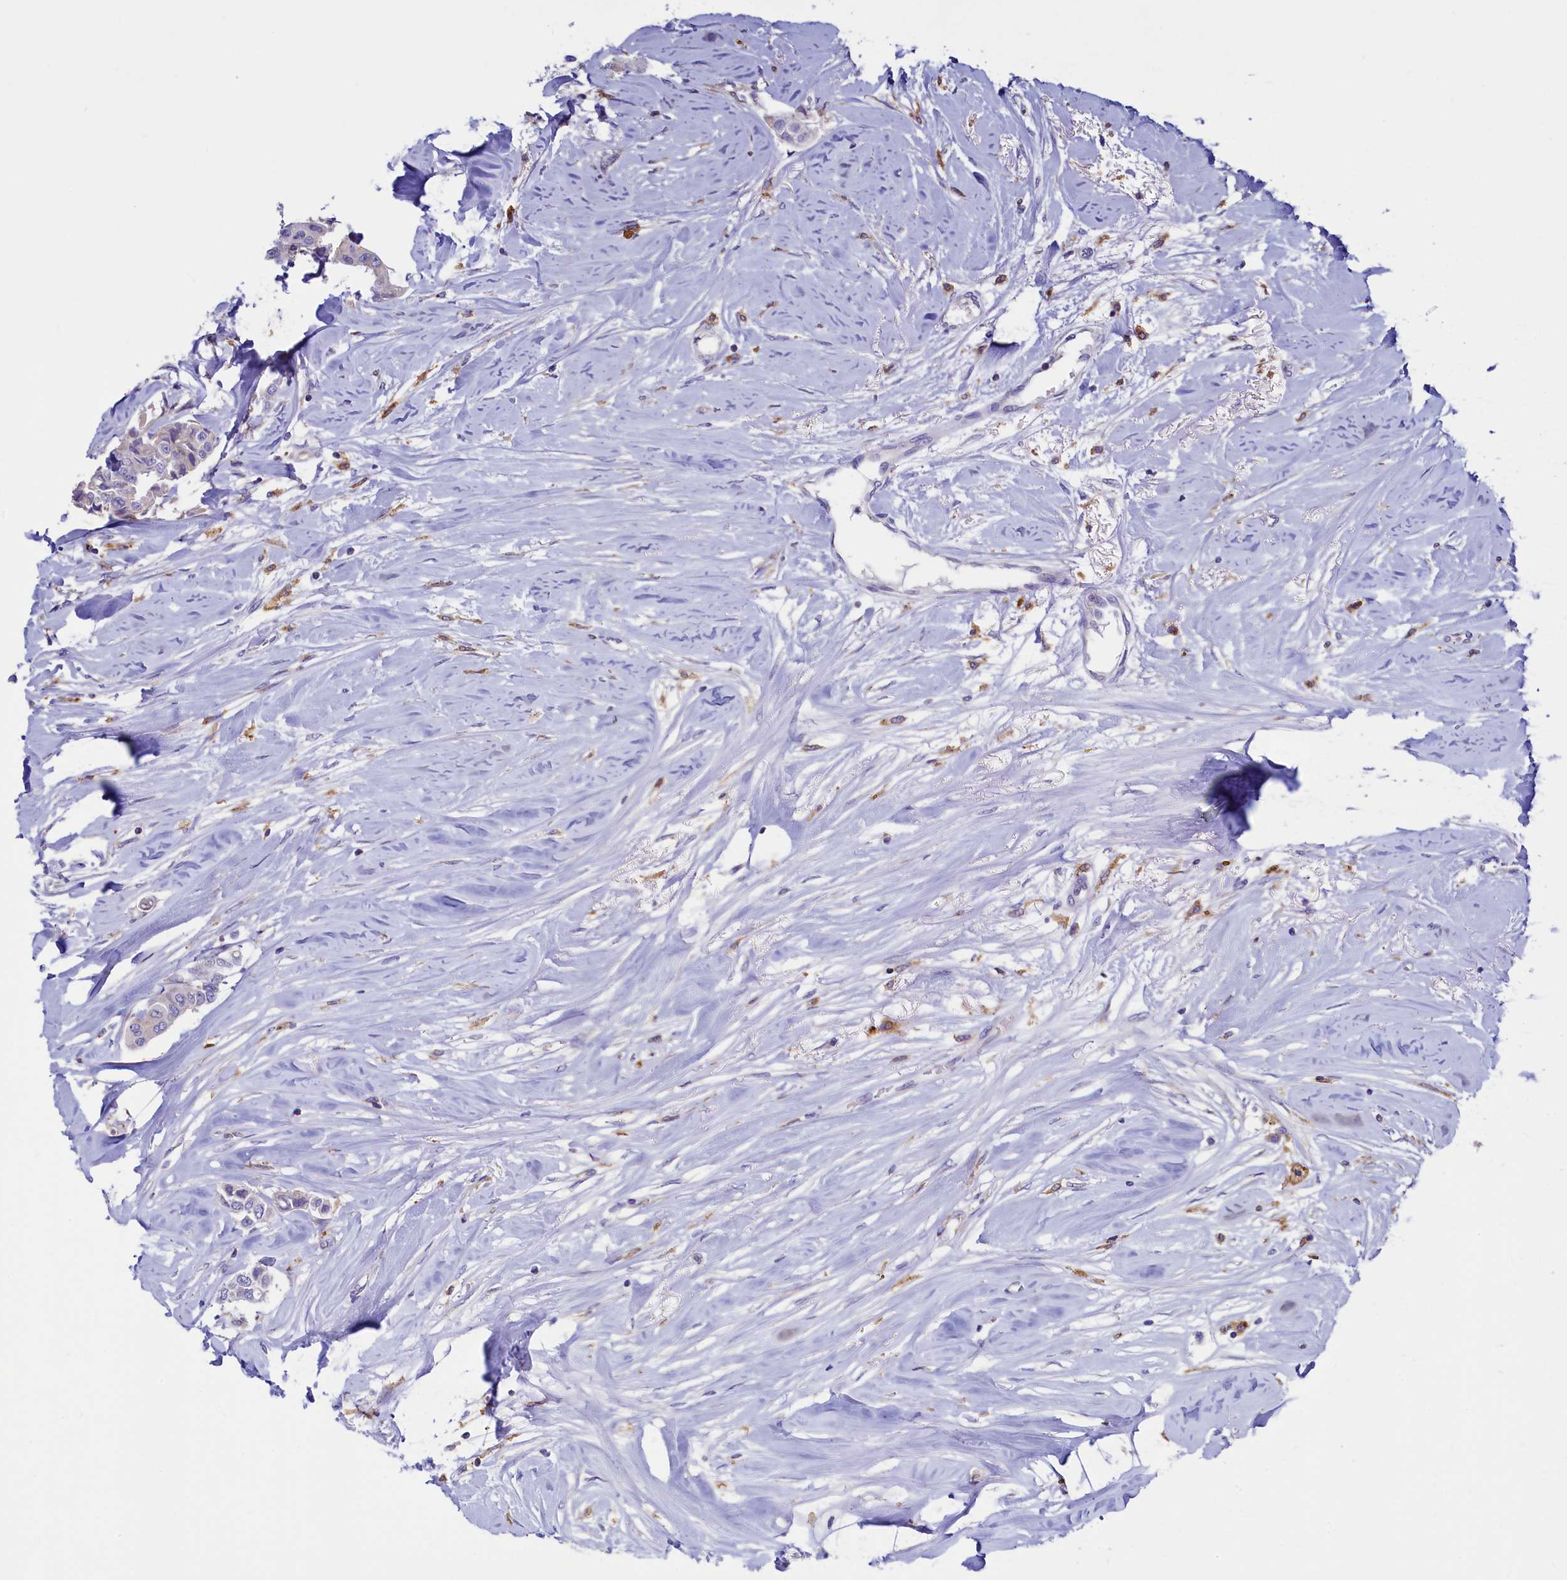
{"staining": {"intensity": "negative", "quantity": "none", "location": "none"}, "tissue": "breast cancer", "cell_type": "Tumor cells", "image_type": "cancer", "snomed": [{"axis": "morphology", "description": "Duct carcinoma"}, {"axis": "topography", "description": "Breast"}], "caption": "An image of human breast cancer (intraductal carcinoma) is negative for staining in tumor cells.", "gene": "HPS6", "patient": {"sex": "female", "age": 80}}